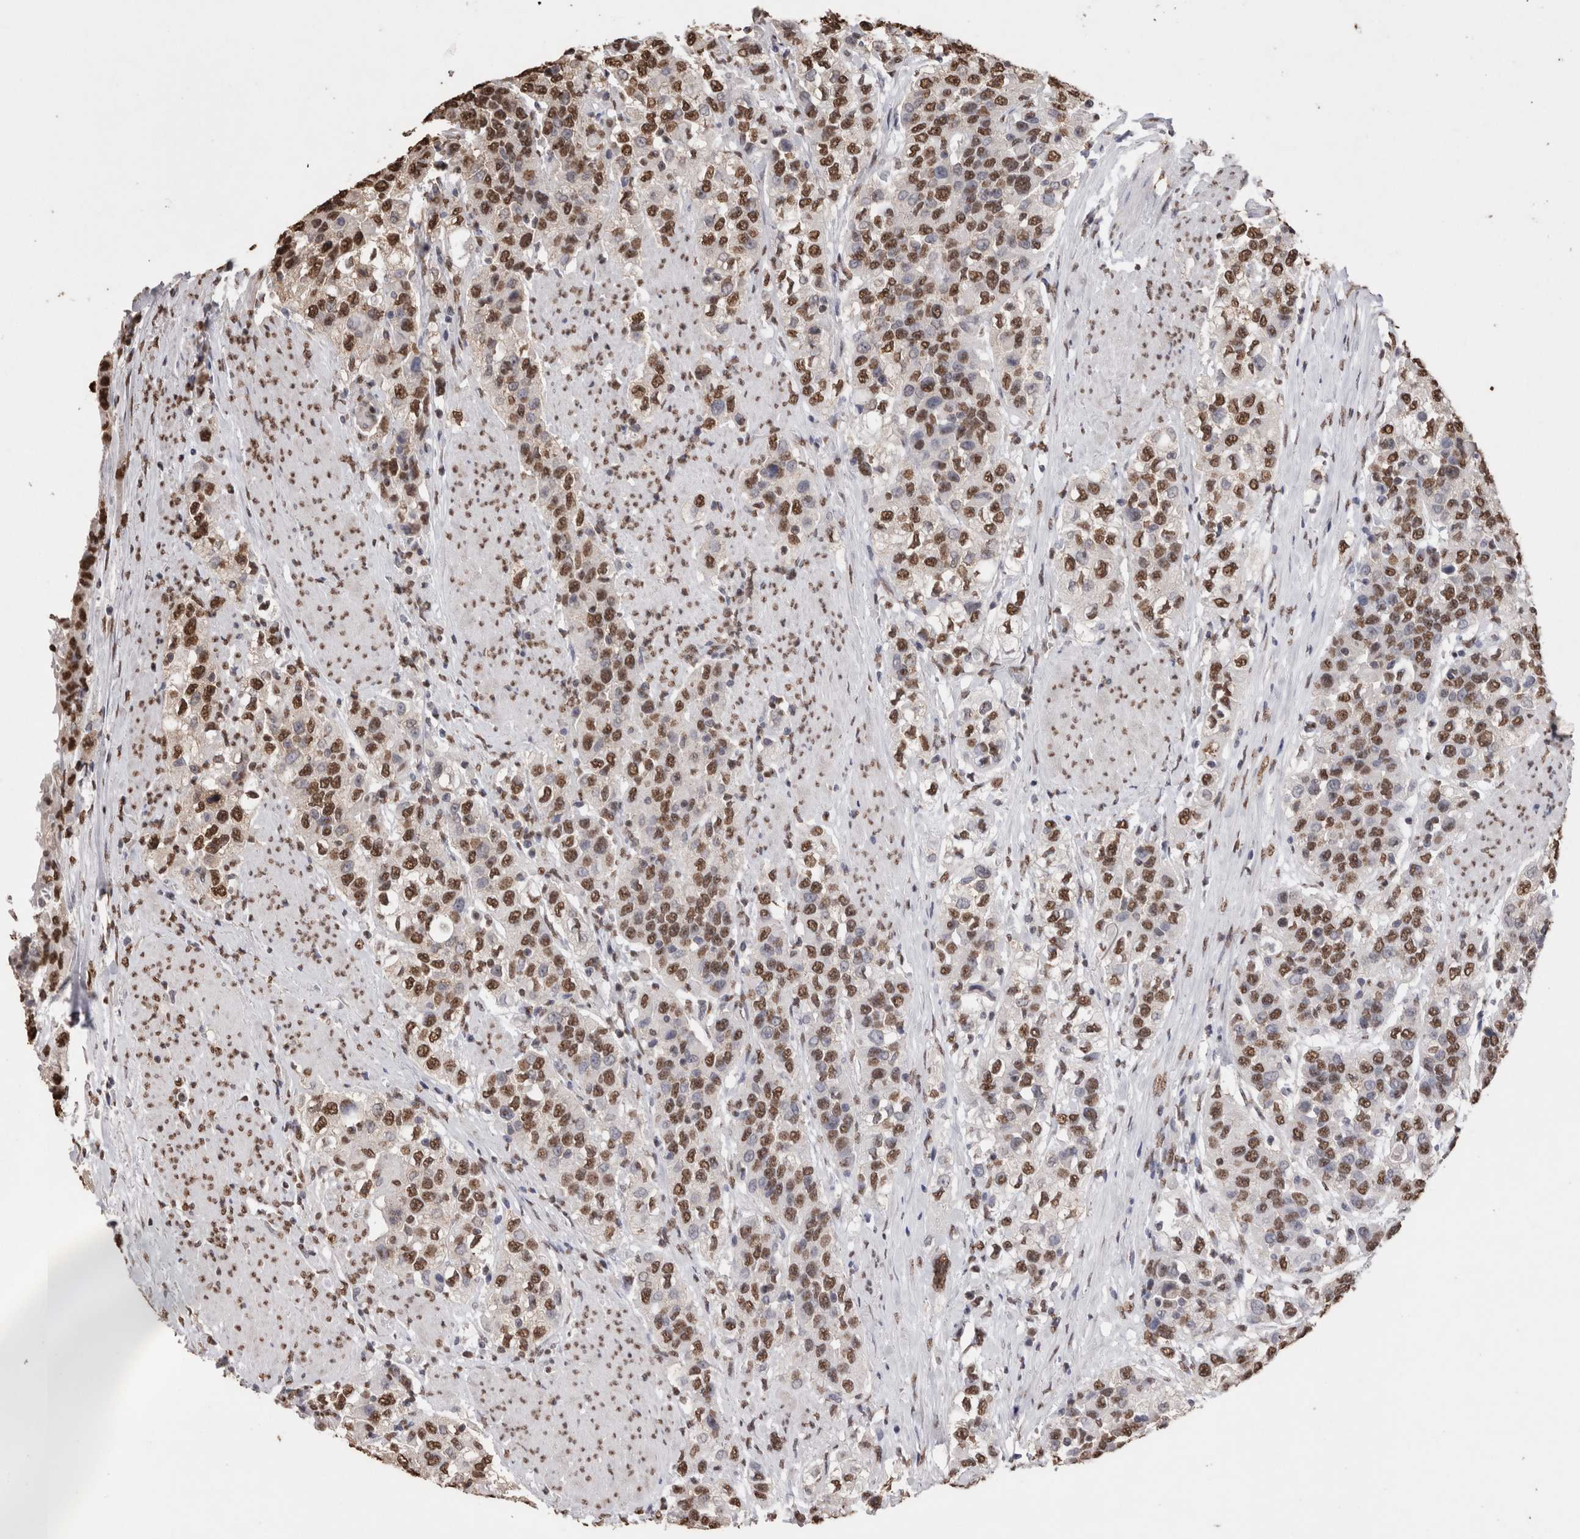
{"staining": {"intensity": "moderate", "quantity": ">75%", "location": "nuclear"}, "tissue": "urothelial cancer", "cell_type": "Tumor cells", "image_type": "cancer", "snomed": [{"axis": "morphology", "description": "Urothelial carcinoma, High grade"}, {"axis": "topography", "description": "Urinary bladder"}], "caption": "Tumor cells show medium levels of moderate nuclear expression in about >75% of cells in human urothelial cancer.", "gene": "NTHL1", "patient": {"sex": "female", "age": 80}}